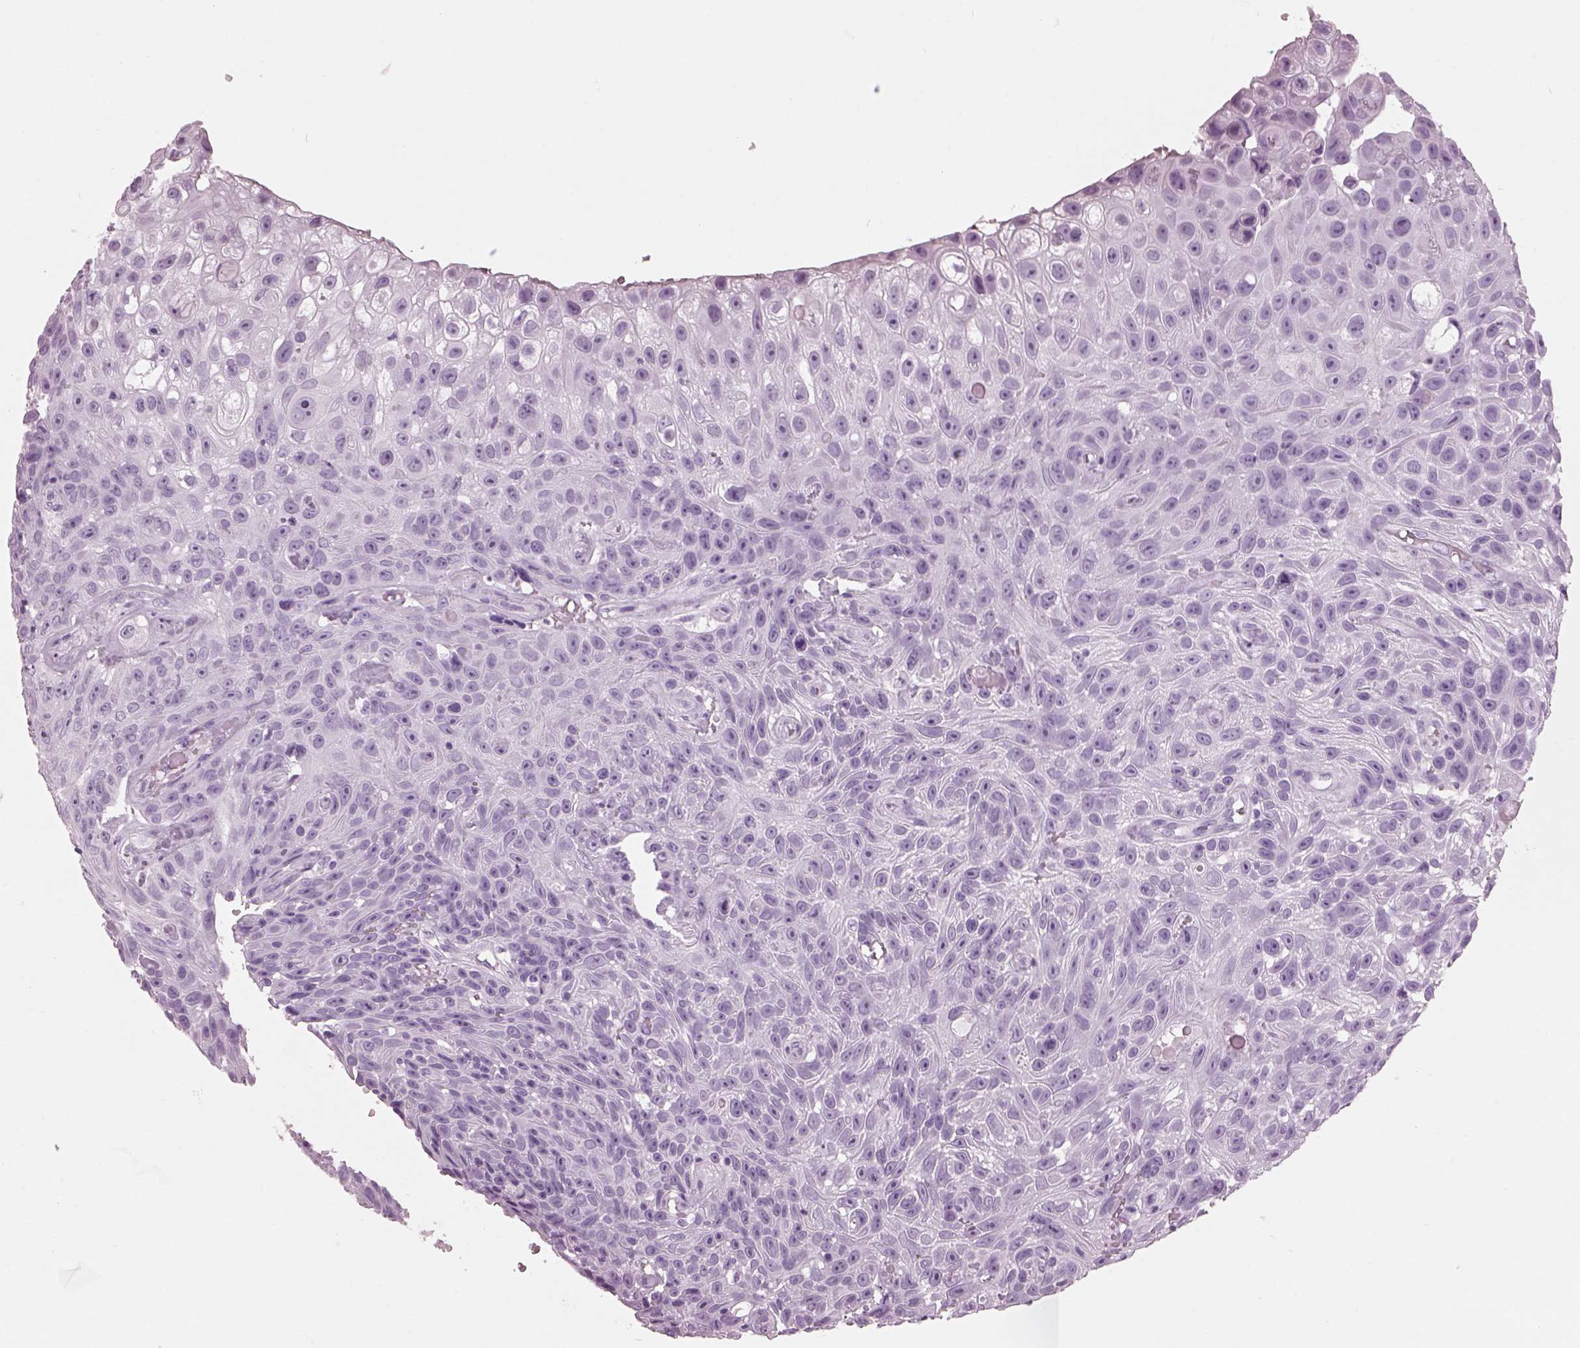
{"staining": {"intensity": "negative", "quantity": "none", "location": "none"}, "tissue": "skin cancer", "cell_type": "Tumor cells", "image_type": "cancer", "snomed": [{"axis": "morphology", "description": "Squamous cell carcinoma, NOS"}, {"axis": "topography", "description": "Skin"}], "caption": "Tumor cells show no significant protein expression in skin squamous cell carcinoma. (Brightfield microscopy of DAB (3,3'-diaminobenzidine) immunohistochemistry (IHC) at high magnification).", "gene": "HYDIN", "patient": {"sex": "male", "age": 82}}